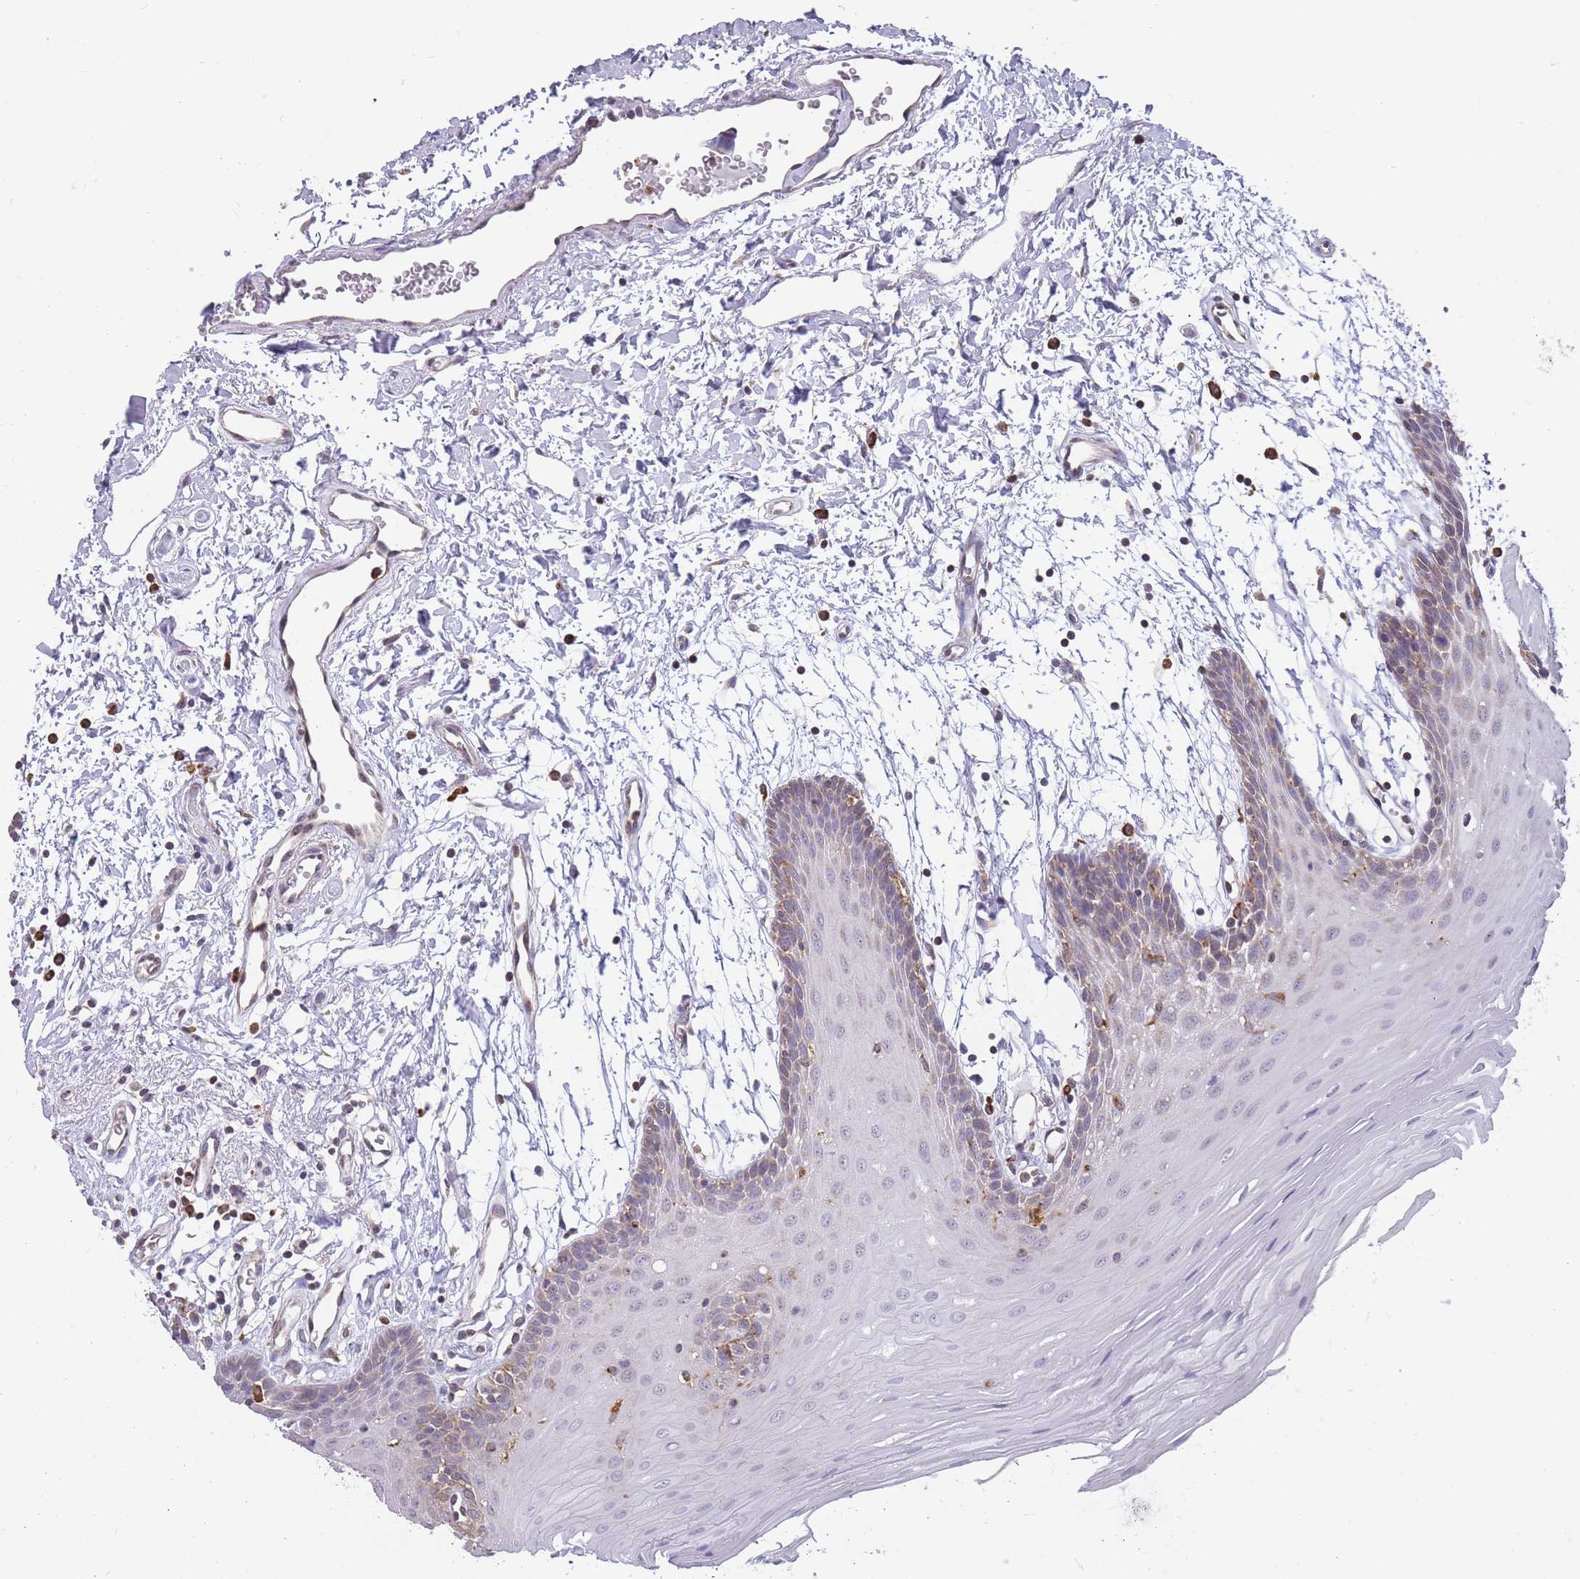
{"staining": {"intensity": "weak", "quantity": "25%-75%", "location": "cytoplasmic/membranous"}, "tissue": "oral mucosa", "cell_type": "Squamous epithelial cells", "image_type": "normal", "snomed": [{"axis": "morphology", "description": "Normal tissue, NOS"}, {"axis": "topography", "description": "Skeletal muscle"}, {"axis": "topography", "description": "Oral tissue"}, {"axis": "topography", "description": "Salivary gland"}, {"axis": "topography", "description": "Peripheral nerve tissue"}], "caption": "Protein staining exhibits weak cytoplasmic/membranous expression in about 25%-75% of squamous epithelial cells in normal oral mucosa.", "gene": "ZNF662", "patient": {"sex": "male", "age": 54}}